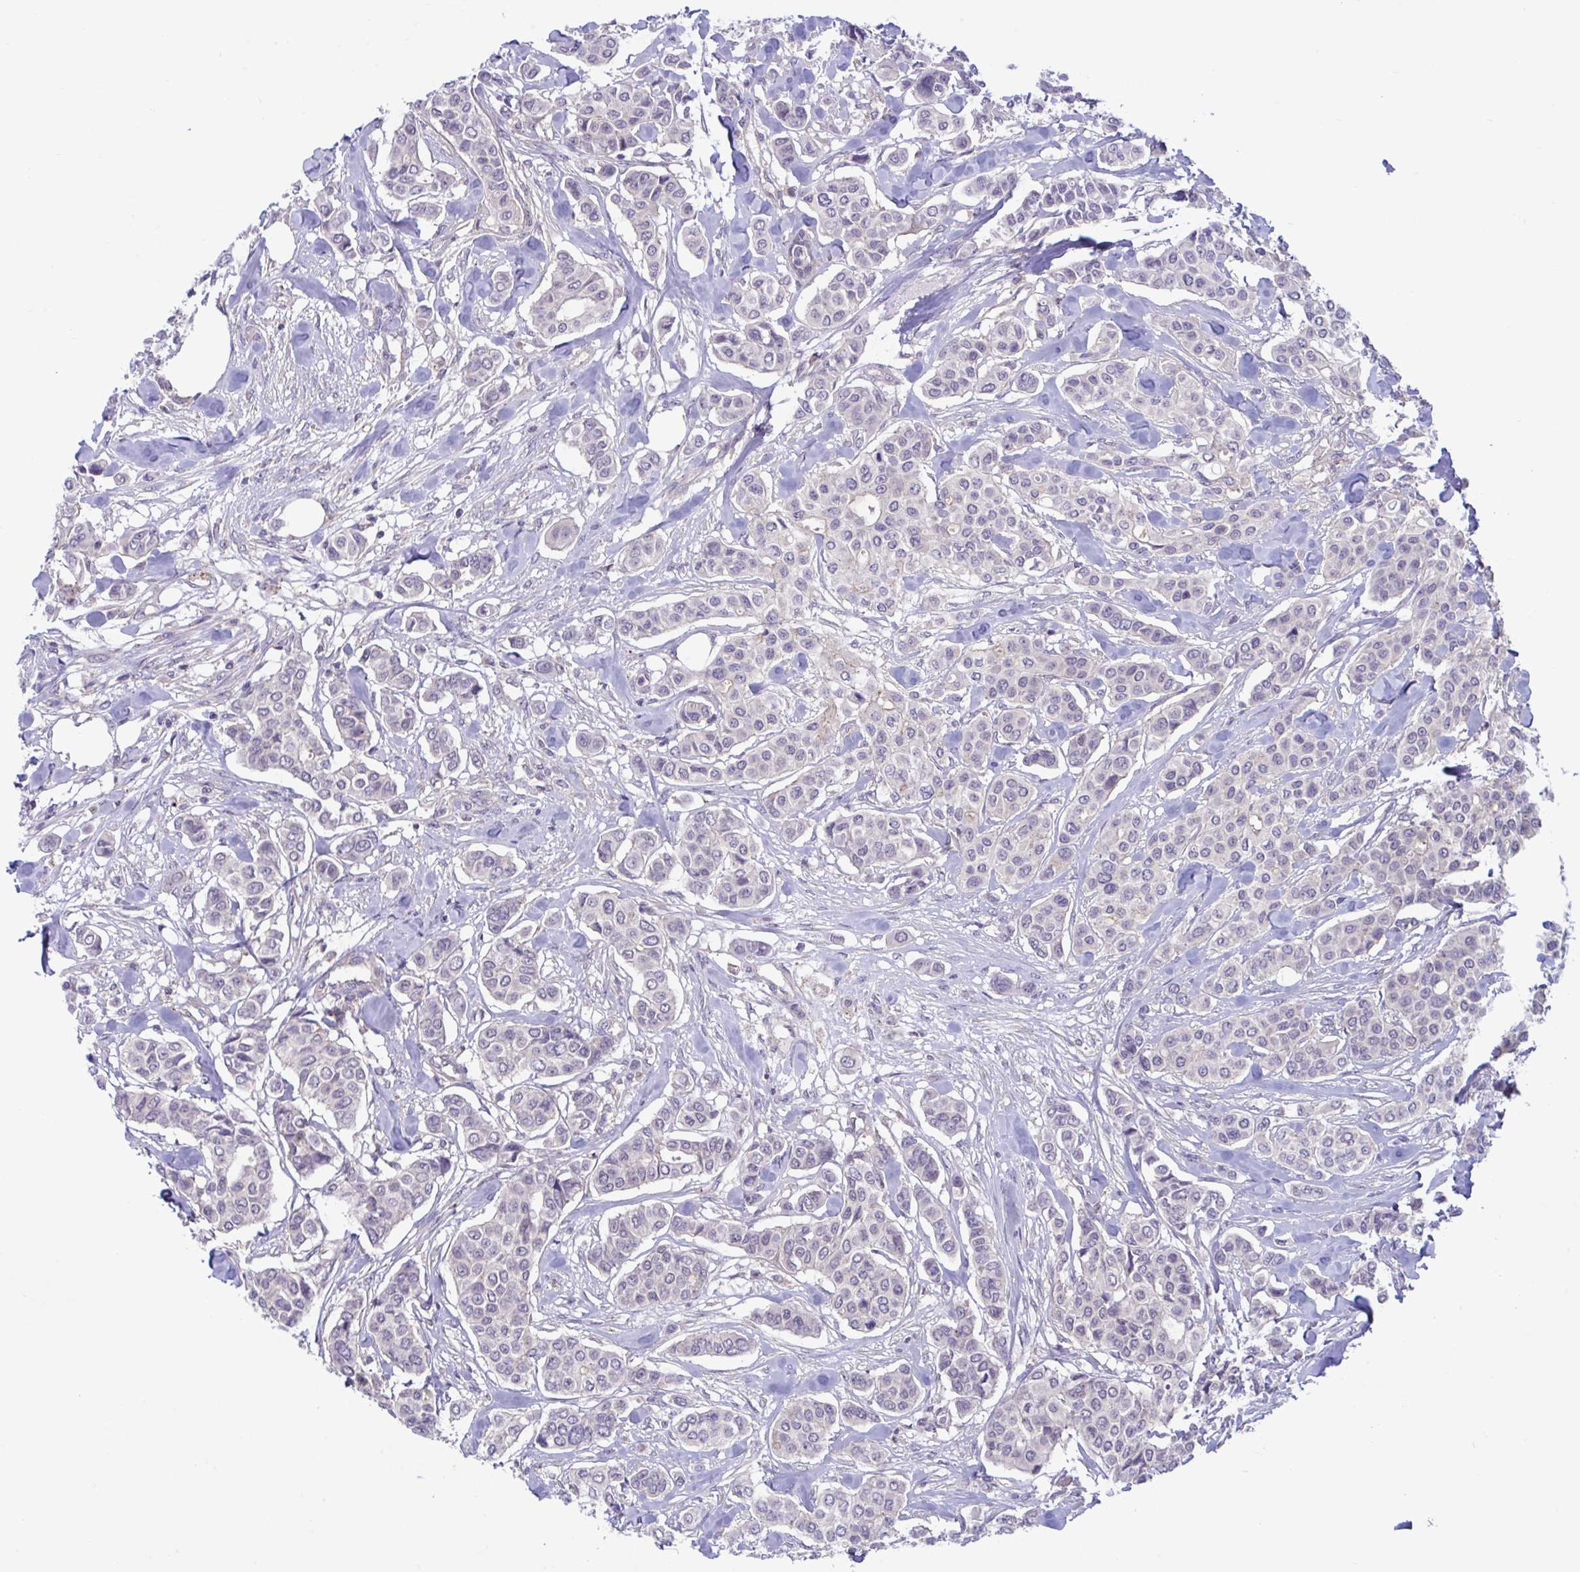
{"staining": {"intensity": "negative", "quantity": "none", "location": "none"}, "tissue": "breast cancer", "cell_type": "Tumor cells", "image_type": "cancer", "snomed": [{"axis": "morphology", "description": "Lobular carcinoma"}, {"axis": "topography", "description": "Breast"}], "caption": "DAB (3,3'-diaminobenzidine) immunohistochemical staining of human breast cancer exhibits no significant expression in tumor cells.", "gene": "IST1", "patient": {"sex": "female", "age": 51}}